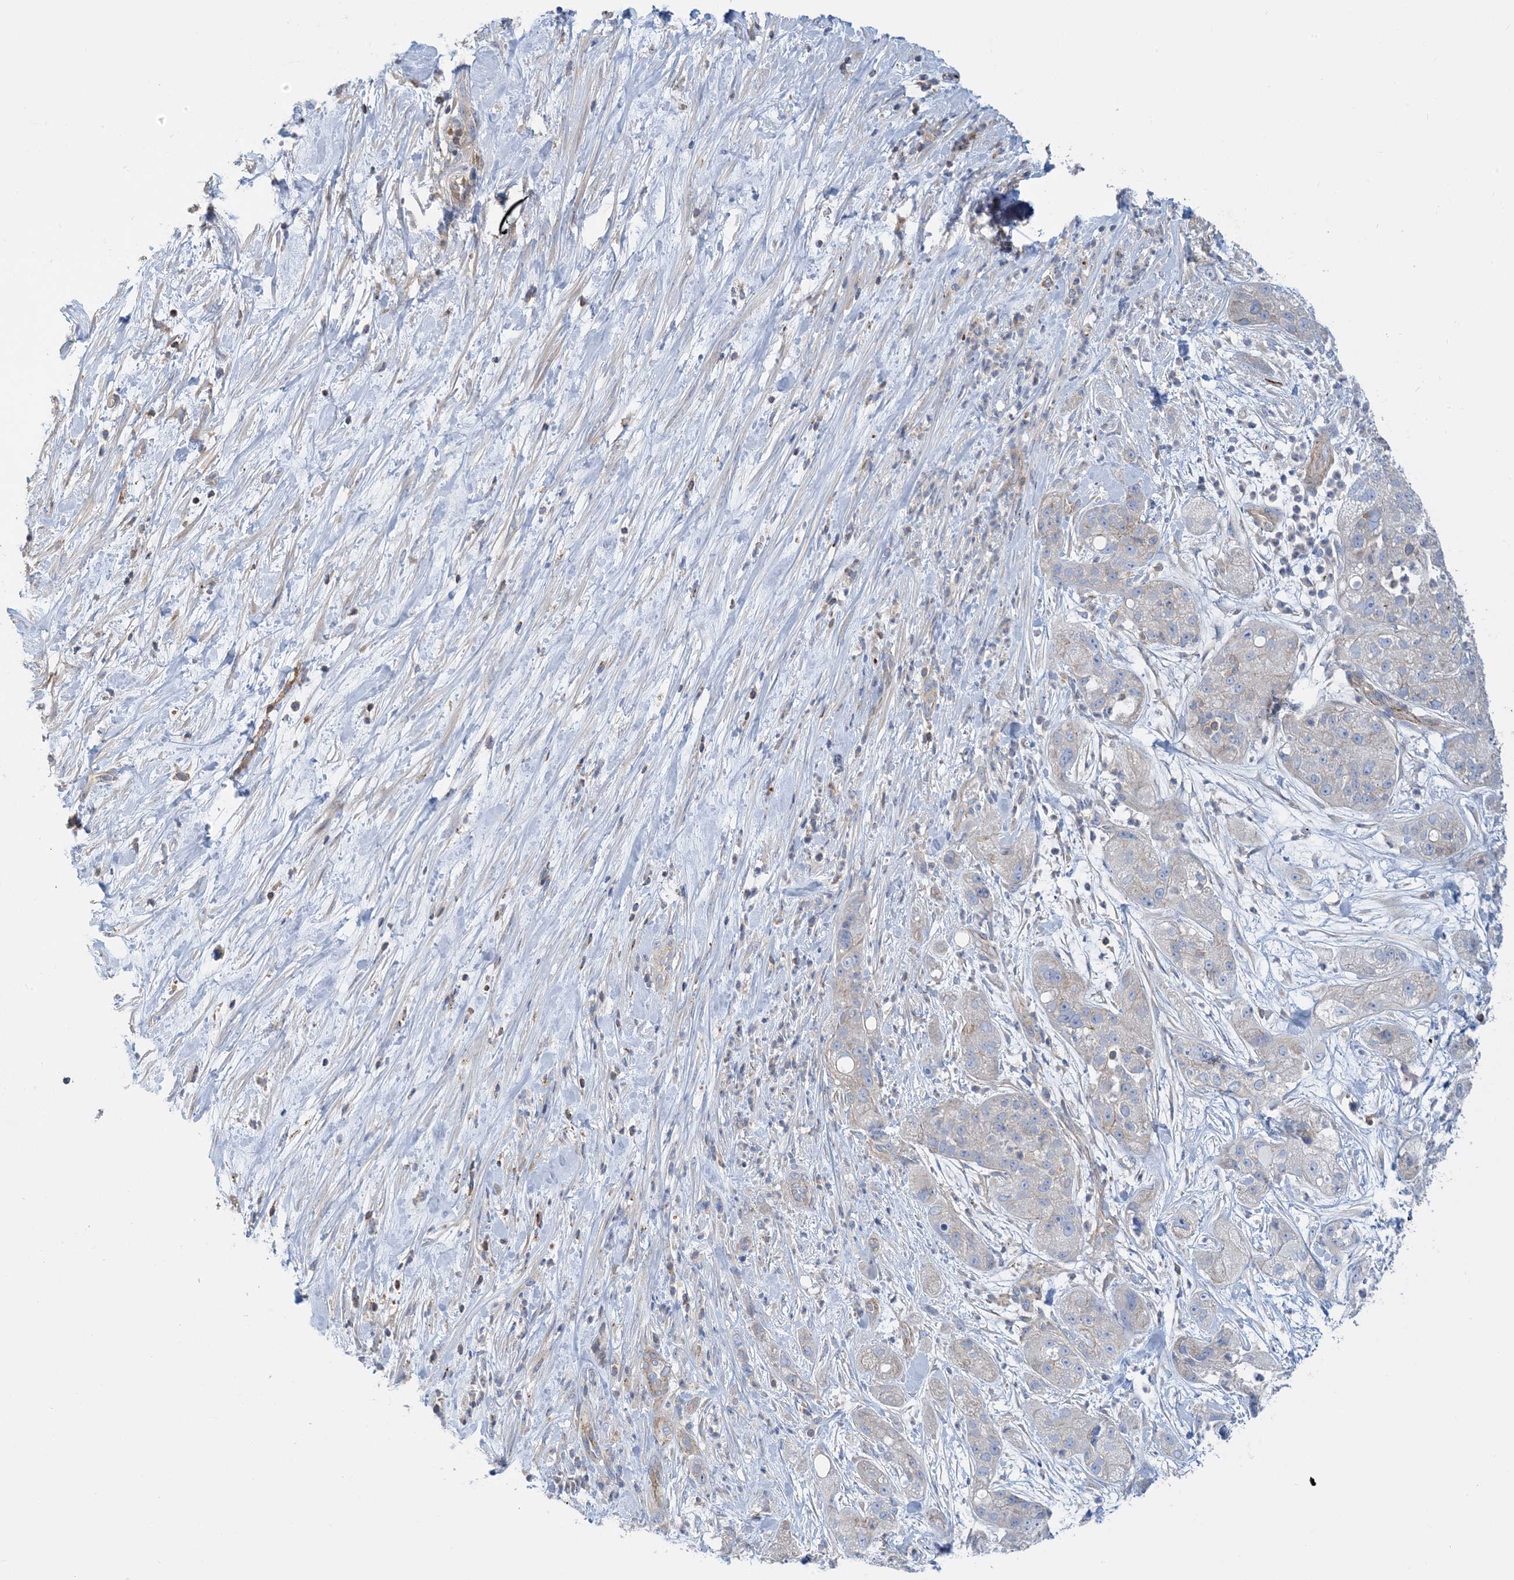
{"staining": {"intensity": "negative", "quantity": "none", "location": "none"}, "tissue": "pancreatic cancer", "cell_type": "Tumor cells", "image_type": "cancer", "snomed": [{"axis": "morphology", "description": "Adenocarcinoma, NOS"}, {"axis": "topography", "description": "Pancreas"}], "caption": "Photomicrograph shows no protein positivity in tumor cells of pancreatic adenocarcinoma tissue.", "gene": "CALHM5", "patient": {"sex": "female", "age": 78}}